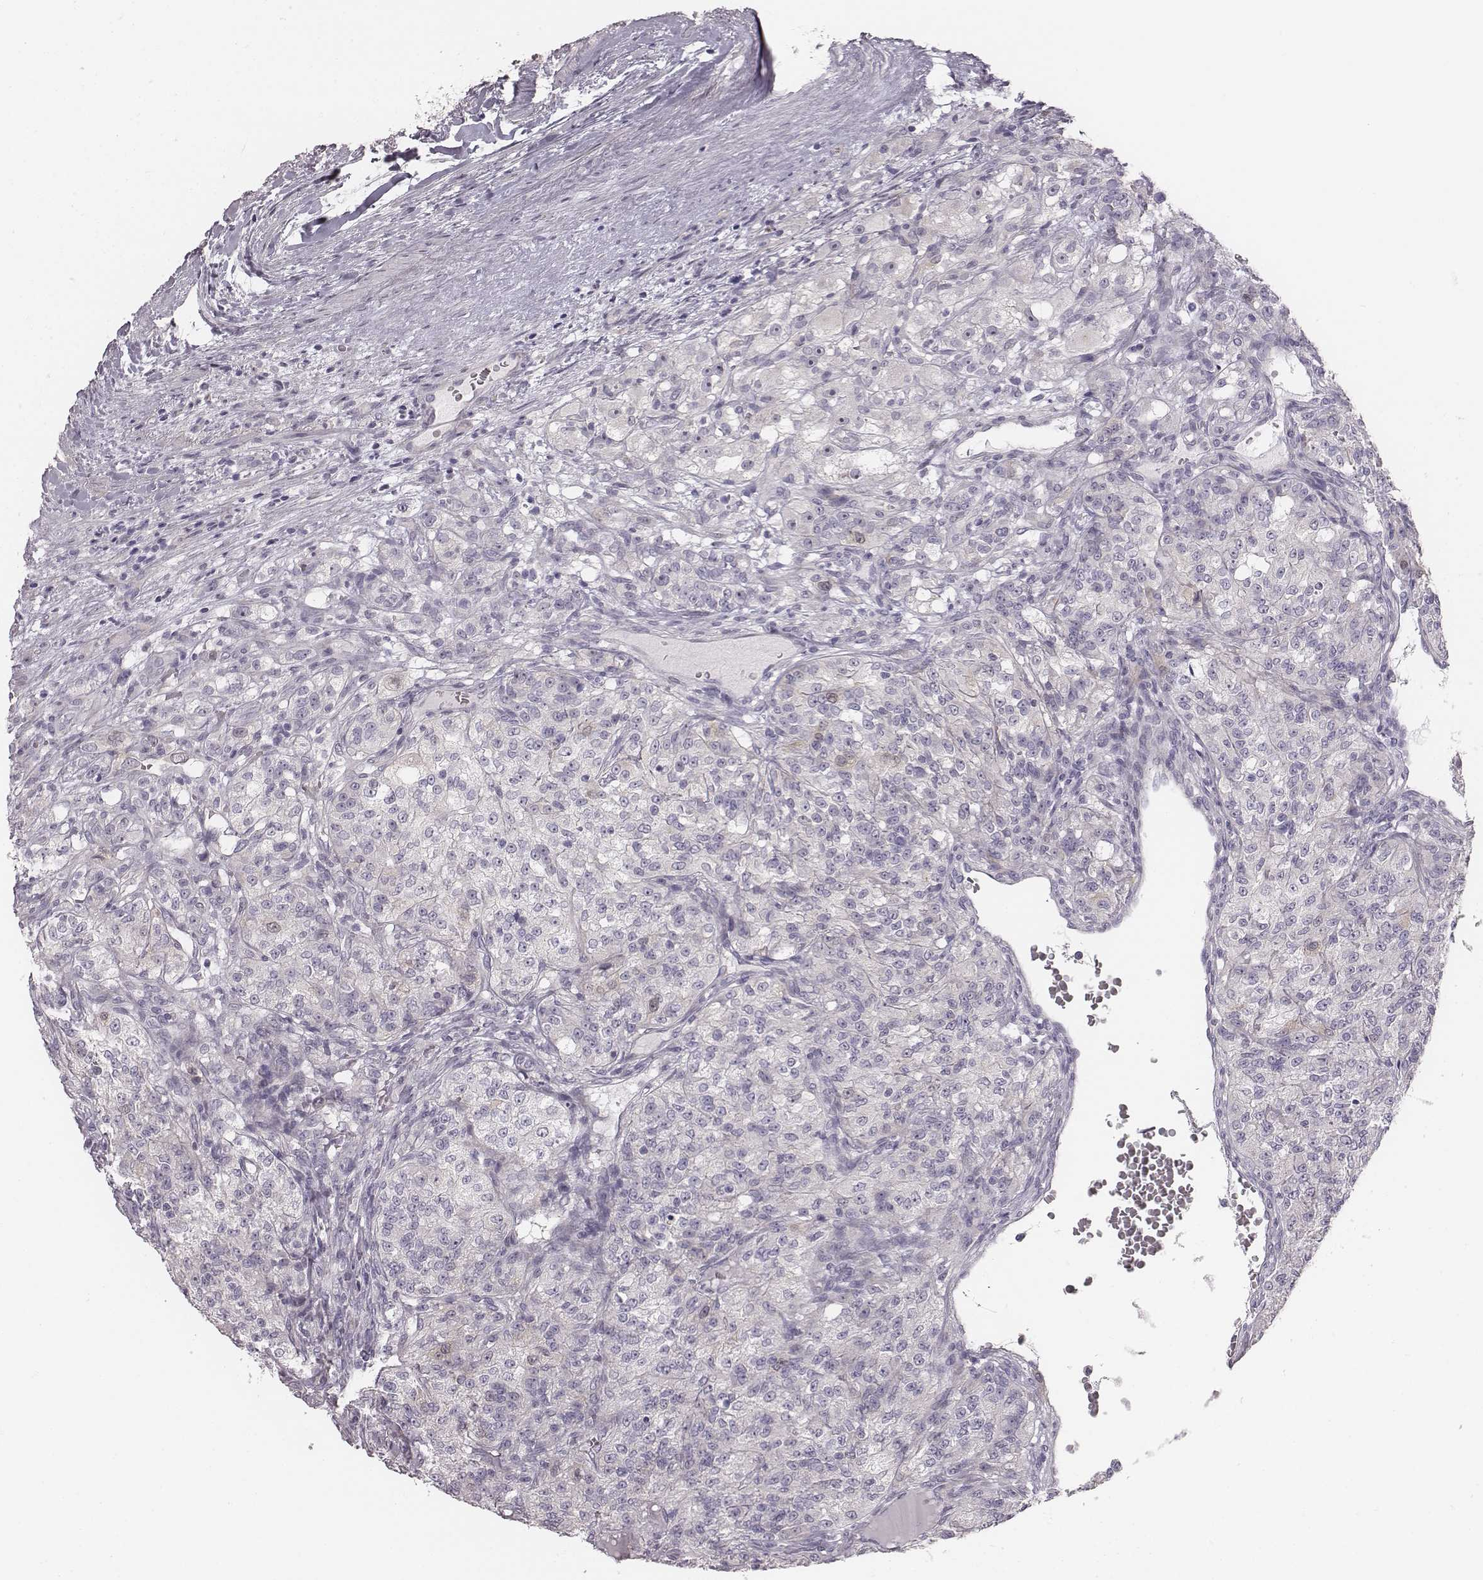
{"staining": {"intensity": "negative", "quantity": "none", "location": "none"}, "tissue": "renal cancer", "cell_type": "Tumor cells", "image_type": "cancer", "snomed": [{"axis": "morphology", "description": "Adenocarcinoma, NOS"}, {"axis": "topography", "description": "Kidney"}], "caption": "Tumor cells are negative for protein expression in human renal cancer.", "gene": "PBK", "patient": {"sex": "female", "age": 63}}